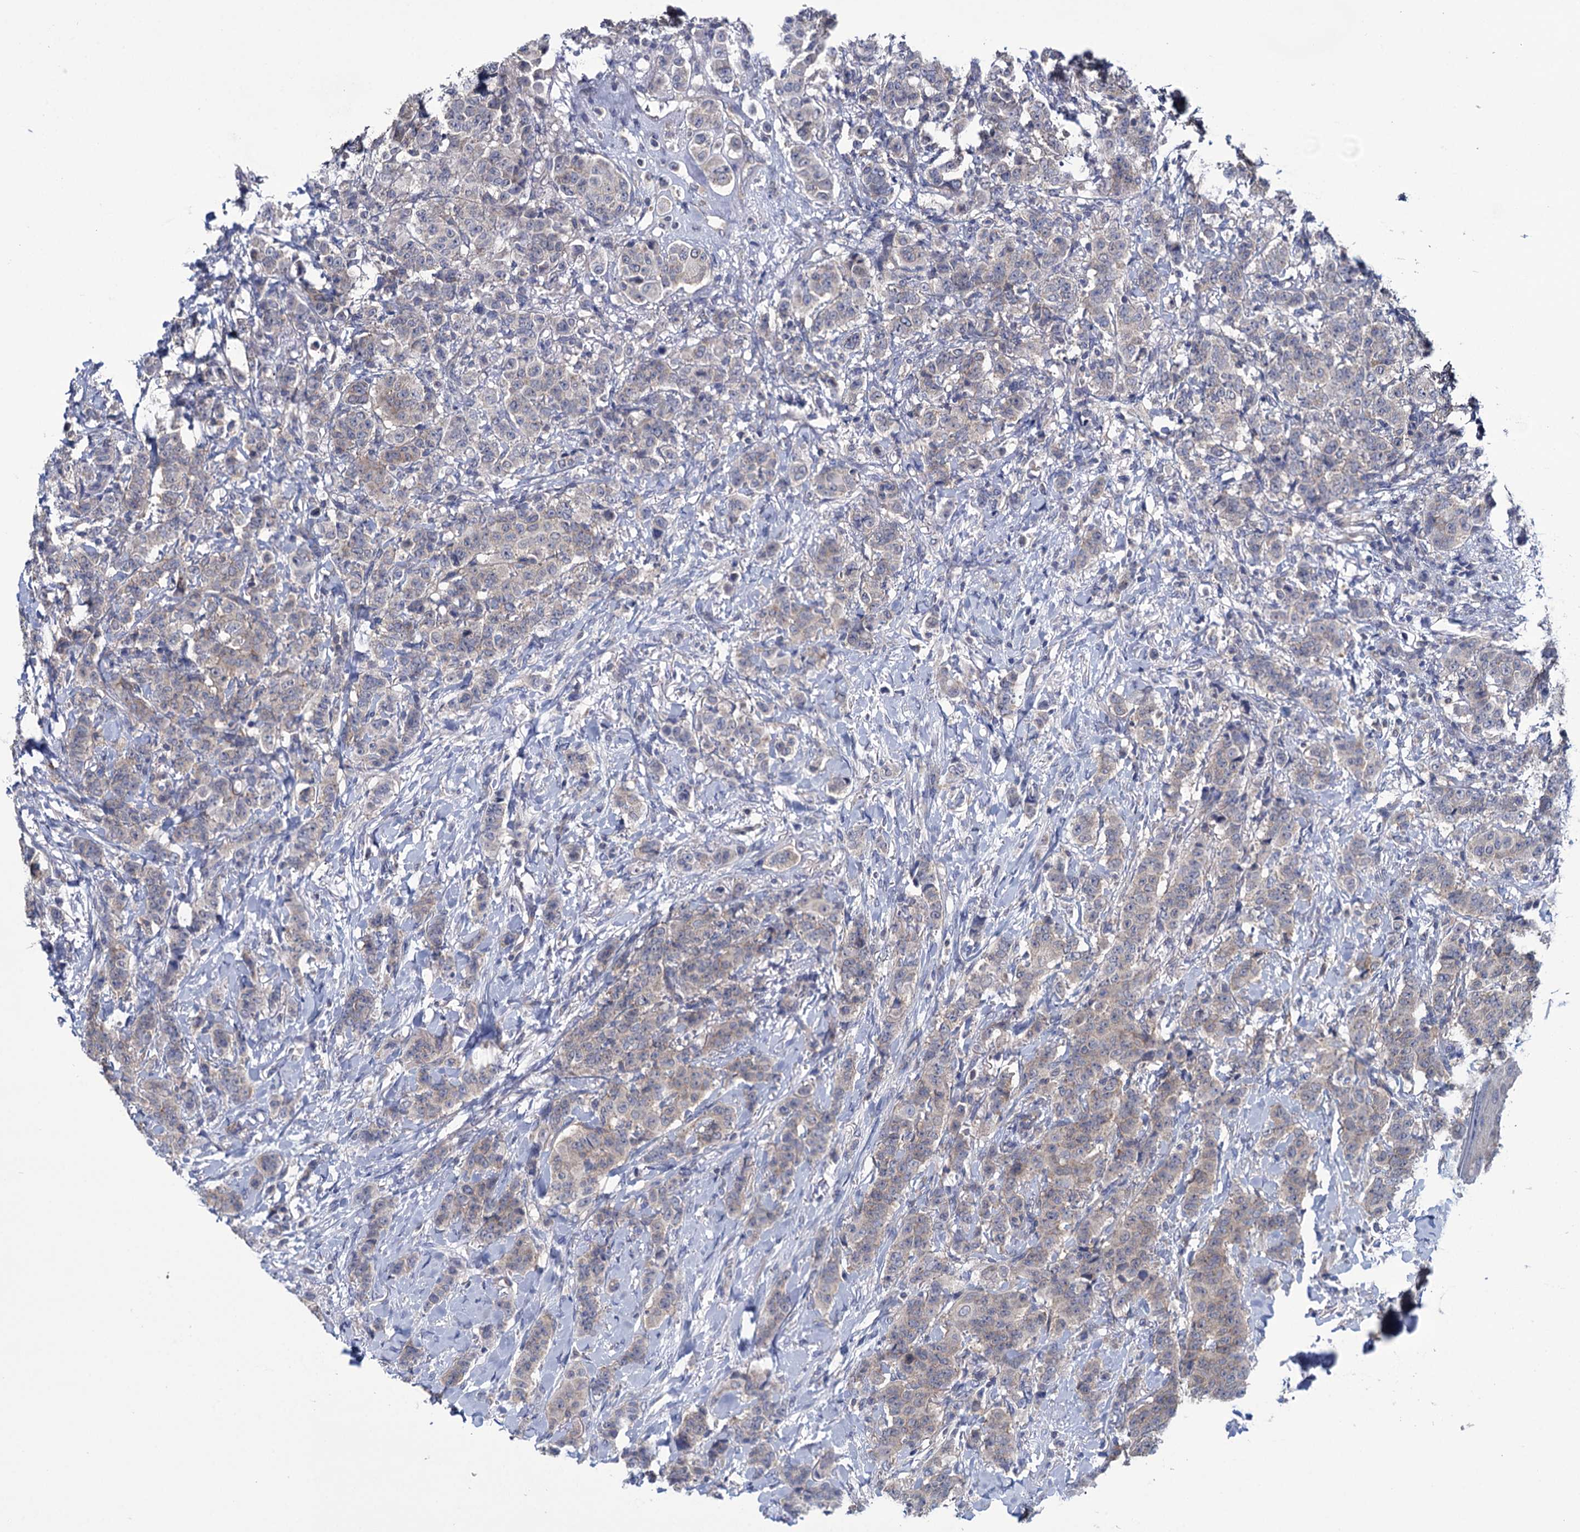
{"staining": {"intensity": "weak", "quantity": "<25%", "location": "cytoplasmic/membranous"}, "tissue": "breast cancer", "cell_type": "Tumor cells", "image_type": "cancer", "snomed": [{"axis": "morphology", "description": "Duct carcinoma"}, {"axis": "topography", "description": "Breast"}], "caption": "Protein analysis of invasive ductal carcinoma (breast) exhibits no significant staining in tumor cells.", "gene": "GSTM2", "patient": {"sex": "female", "age": 40}}